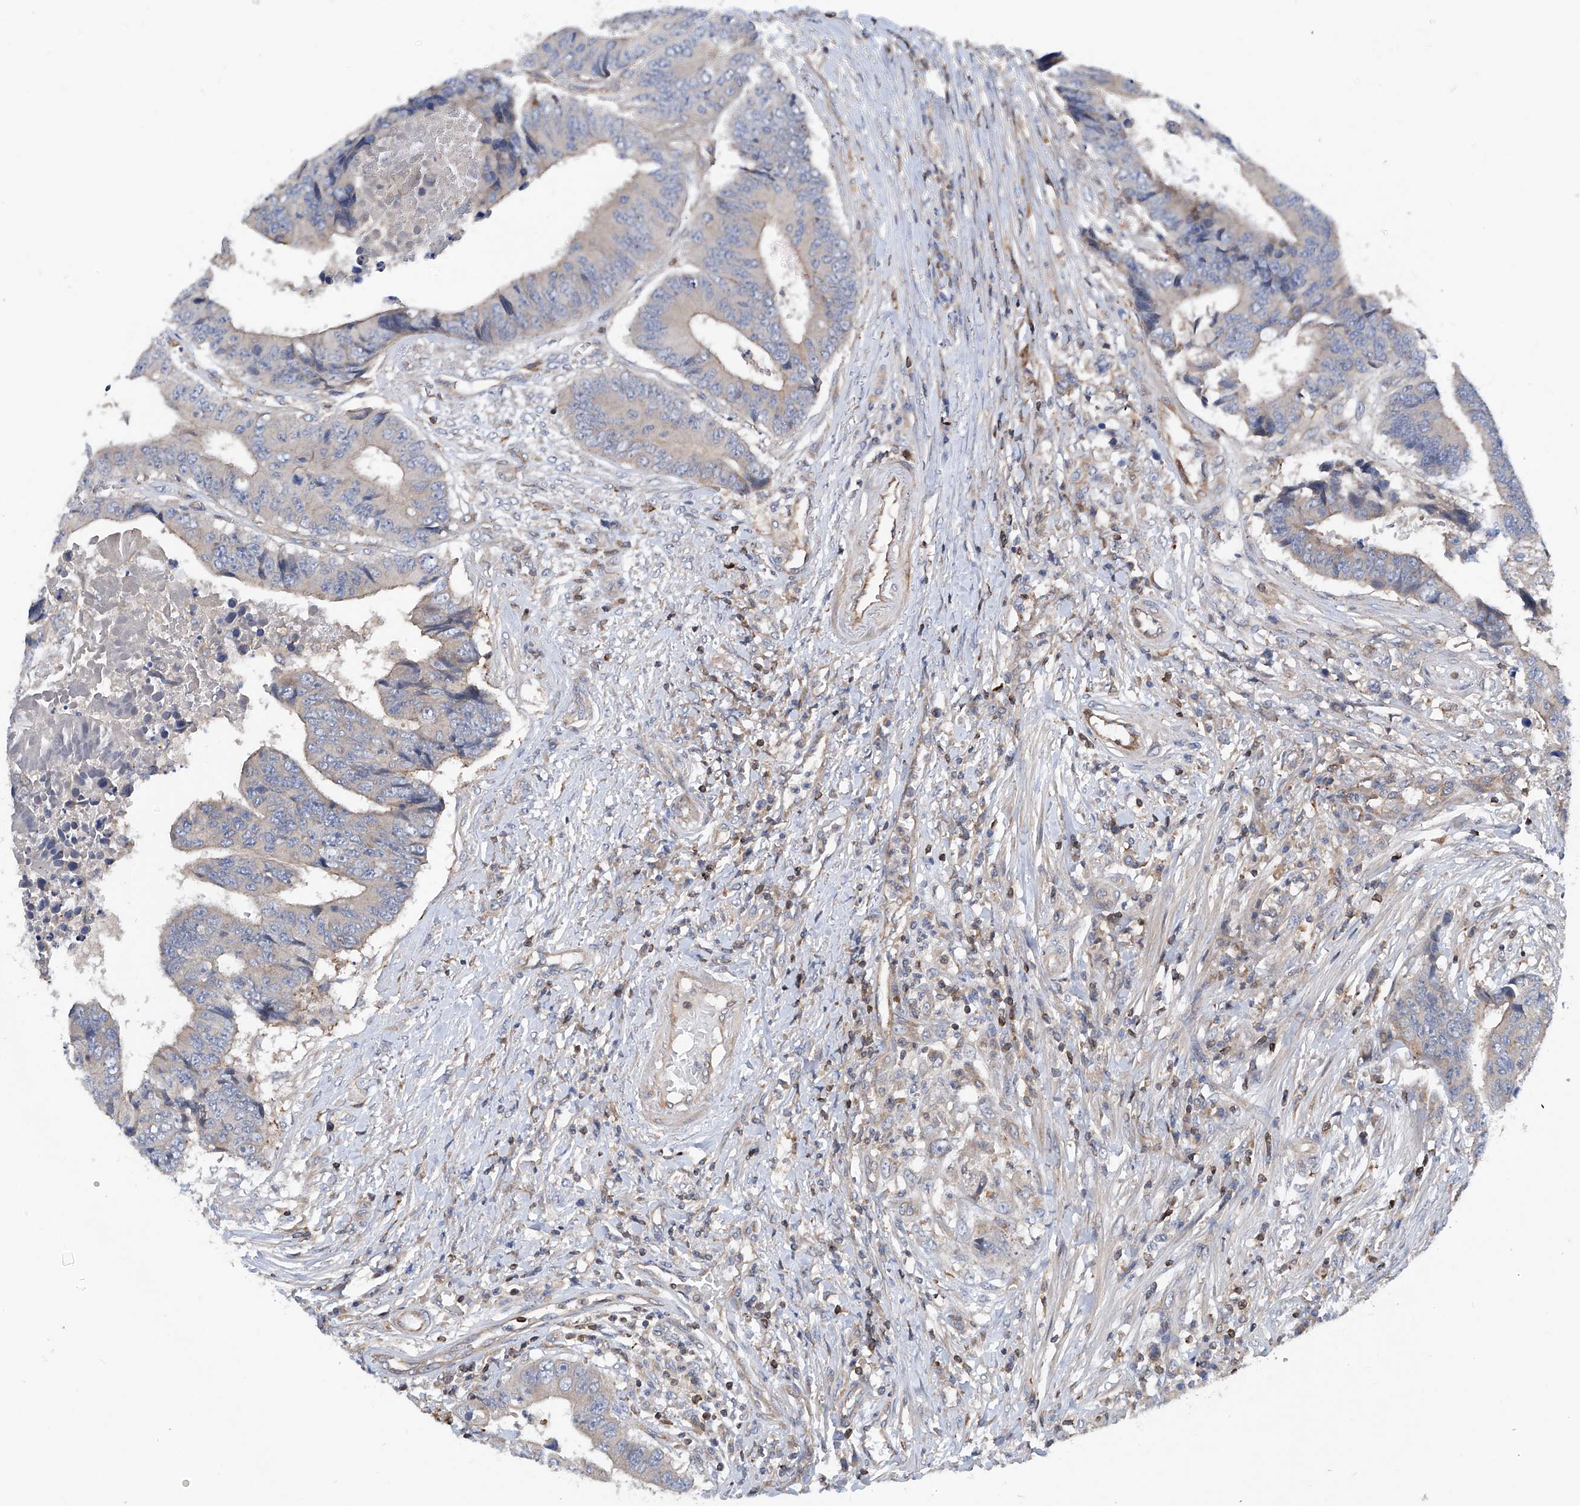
{"staining": {"intensity": "weak", "quantity": "<25%", "location": "cytoplasmic/membranous"}, "tissue": "colorectal cancer", "cell_type": "Tumor cells", "image_type": "cancer", "snomed": [{"axis": "morphology", "description": "Adenocarcinoma, NOS"}, {"axis": "topography", "description": "Rectum"}], "caption": "Colorectal cancer was stained to show a protein in brown. There is no significant positivity in tumor cells. (DAB (3,3'-diaminobenzidine) immunohistochemistry (IHC) with hematoxylin counter stain).", "gene": "TRIM38", "patient": {"sex": "male", "age": 84}}